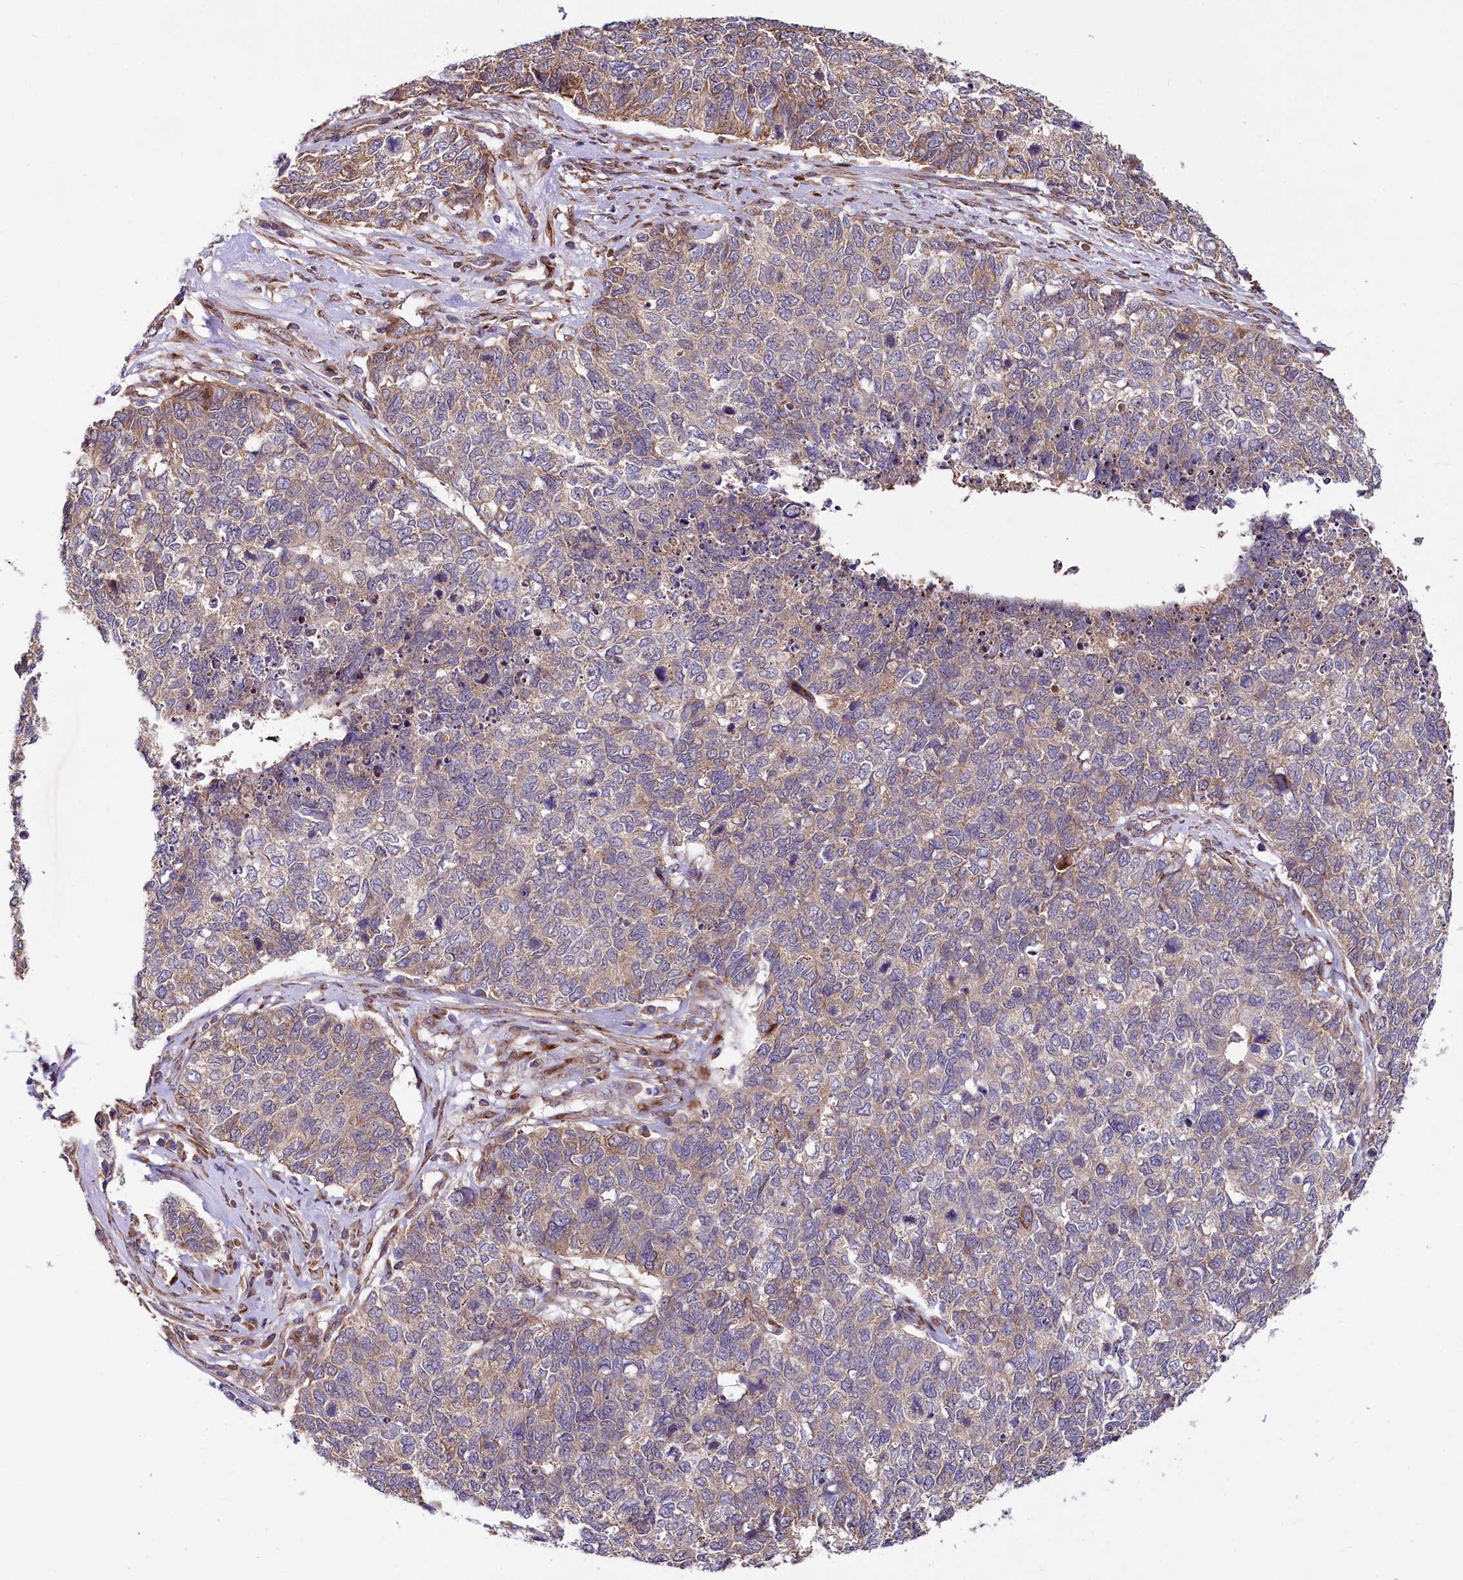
{"staining": {"intensity": "weak", "quantity": "25%-75%", "location": "cytoplasmic/membranous"}, "tissue": "cervical cancer", "cell_type": "Tumor cells", "image_type": "cancer", "snomed": [{"axis": "morphology", "description": "Squamous cell carcinoma, NOS"}, {"axis": "topography", "description": "Cervix"}], "caption": "This is an image of immunohistochemistry staining of cervical squamous cell carcinoma, which shows weak staining in the cytoplasmic/membranous of tumor cells.", "gene": "PDZRN3", "patient": {"sex": "female", "age": 63}}